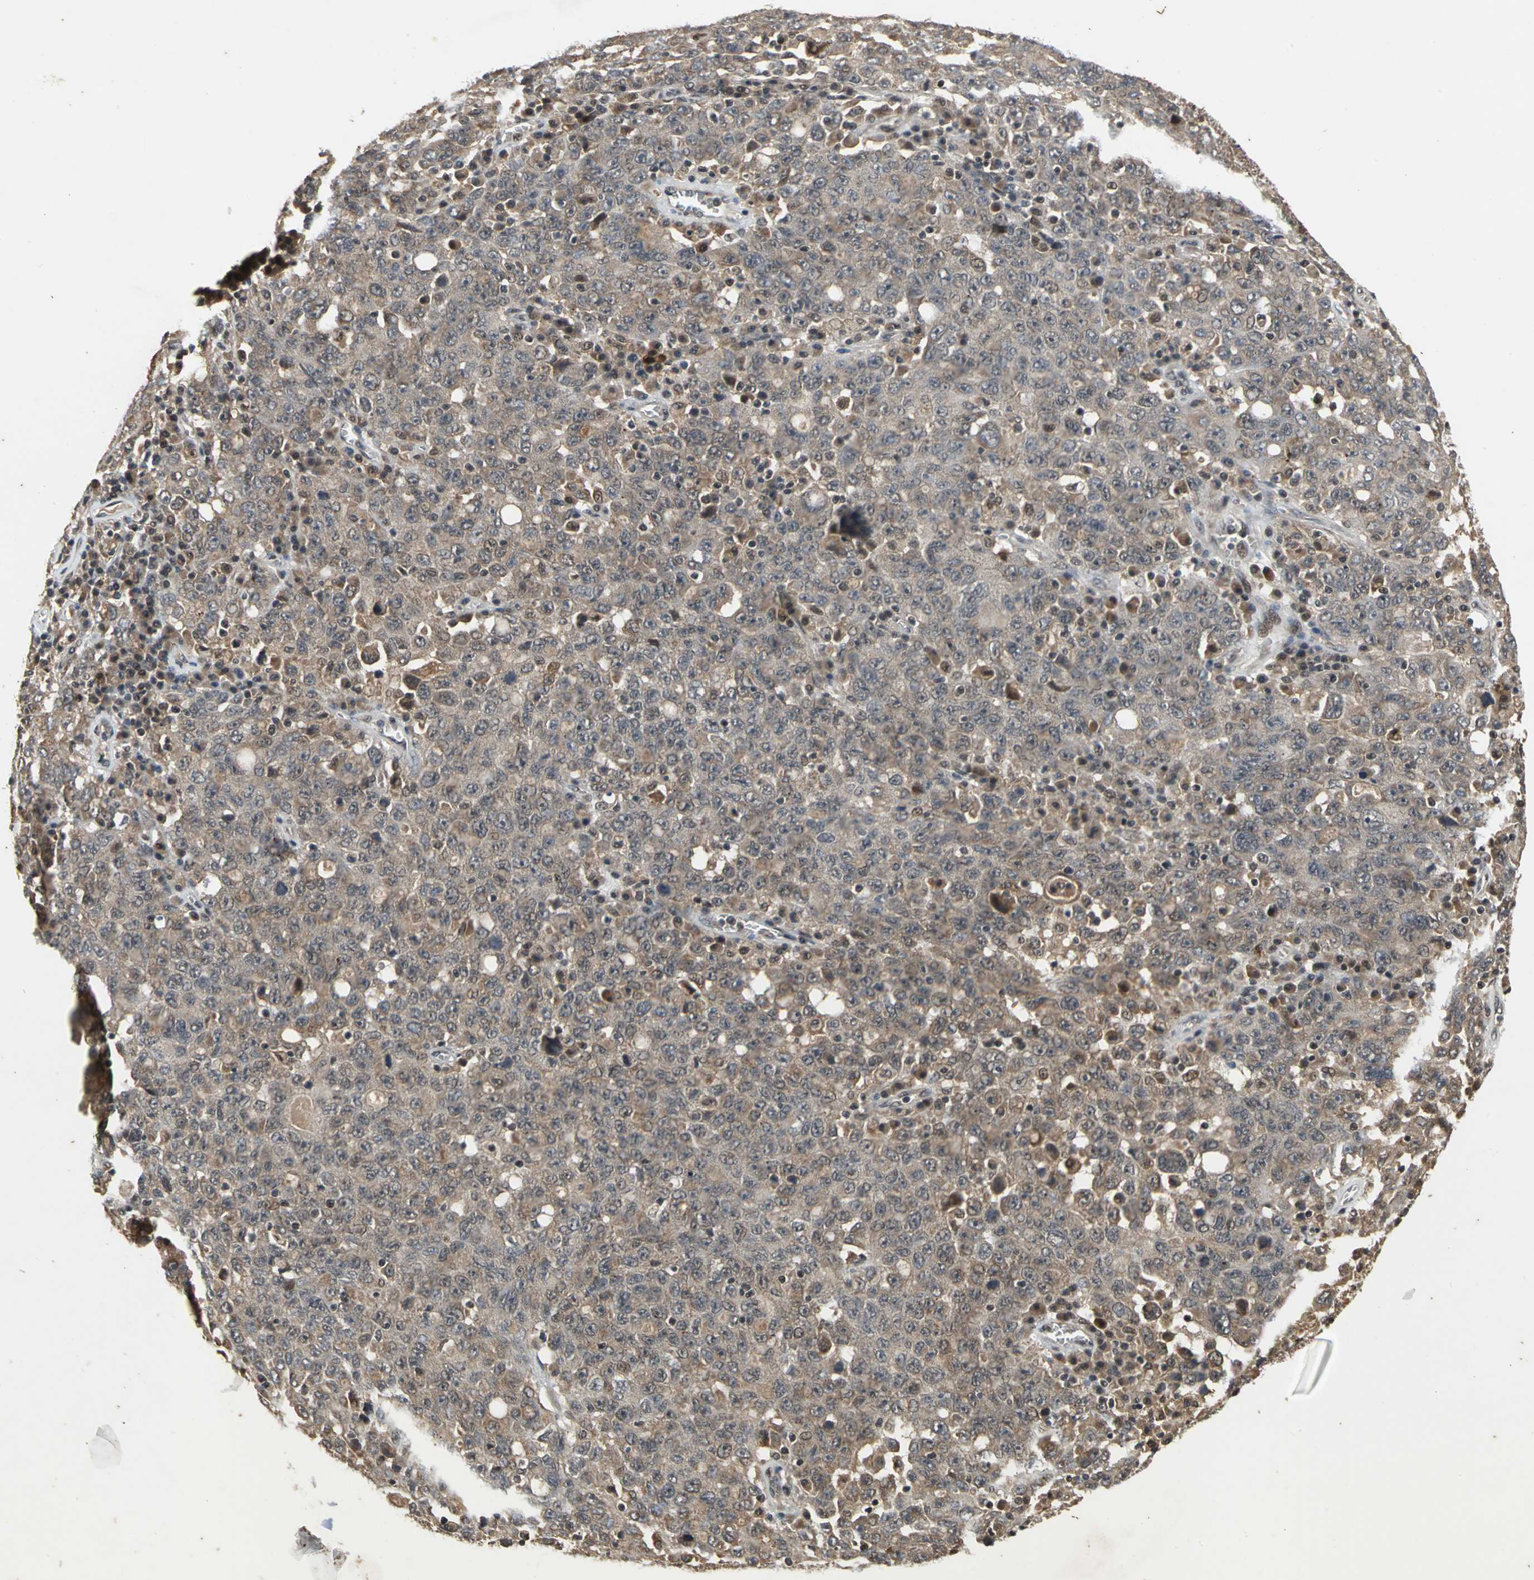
{"staining": {"intensity": "weak", "quantity": "25%-75%", "location": "cytoplasmic/membranous"}, "tissue": "ovarian cancer", "cell_type": "Tumor cells", "image_type": "cancer", "snomed": [{"axis": "morphology", "description": "Carcinoma, endometroid"}, {"axis": "topography", "description": "Ovary"}], "caption": "IHC (DAB (3,3'-diaminobenzidine)) staining of human endometroid carcinoma (ovarian) displays weak cytoplasmic/membranous protein positivity in approximately 25%-75% of tumor cells. The staining was performed using DAB (3,3'-diaminobenzidine), with brown indicating positive protein expression. Nuclei are stained blue with hematoxylin.", "gene": "NOTCH3", "patient": {"sex": "female", "age": 62}}